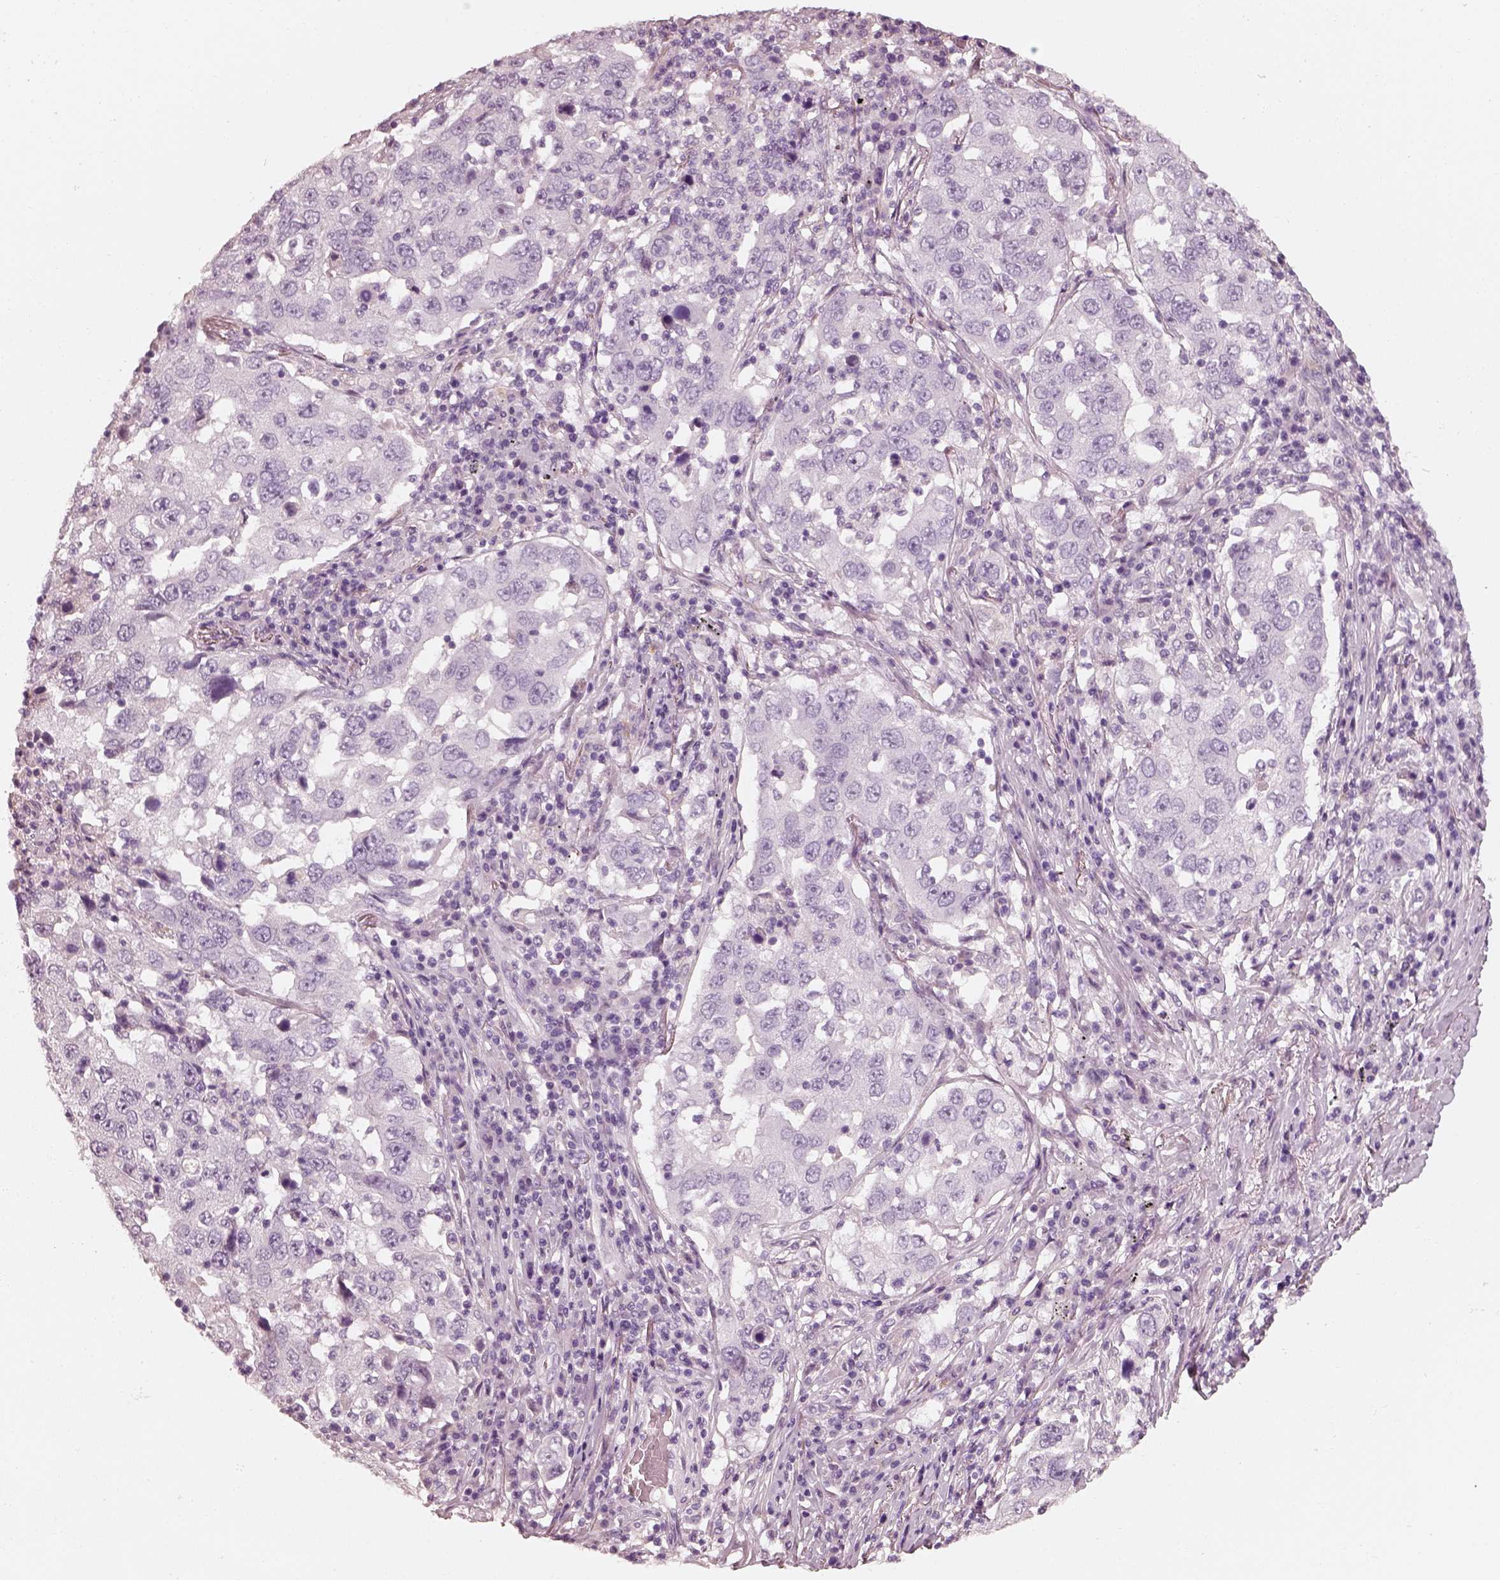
{"staining": {"intensity": "negative", "quantity": "none", "location": "none"}, "tissue": "lung cancer", "cell_type": "Tumor cells", "image_type": "cancer", "snomed": [{"axis": "morphology", "description": "Adenocarcinoma, NOS"}, {"axis": "topography", "description": "Lung"}], "caption": "An immunohistochemistry histopathology image of lung cancer is shown. There is no staining in tumor cells of lung cancer. (DAB immunohistochemistry visualized using brightfield microscopy, high magnification).", "gene": "RS1", "patient": {"sex": "male", "age": 73}}